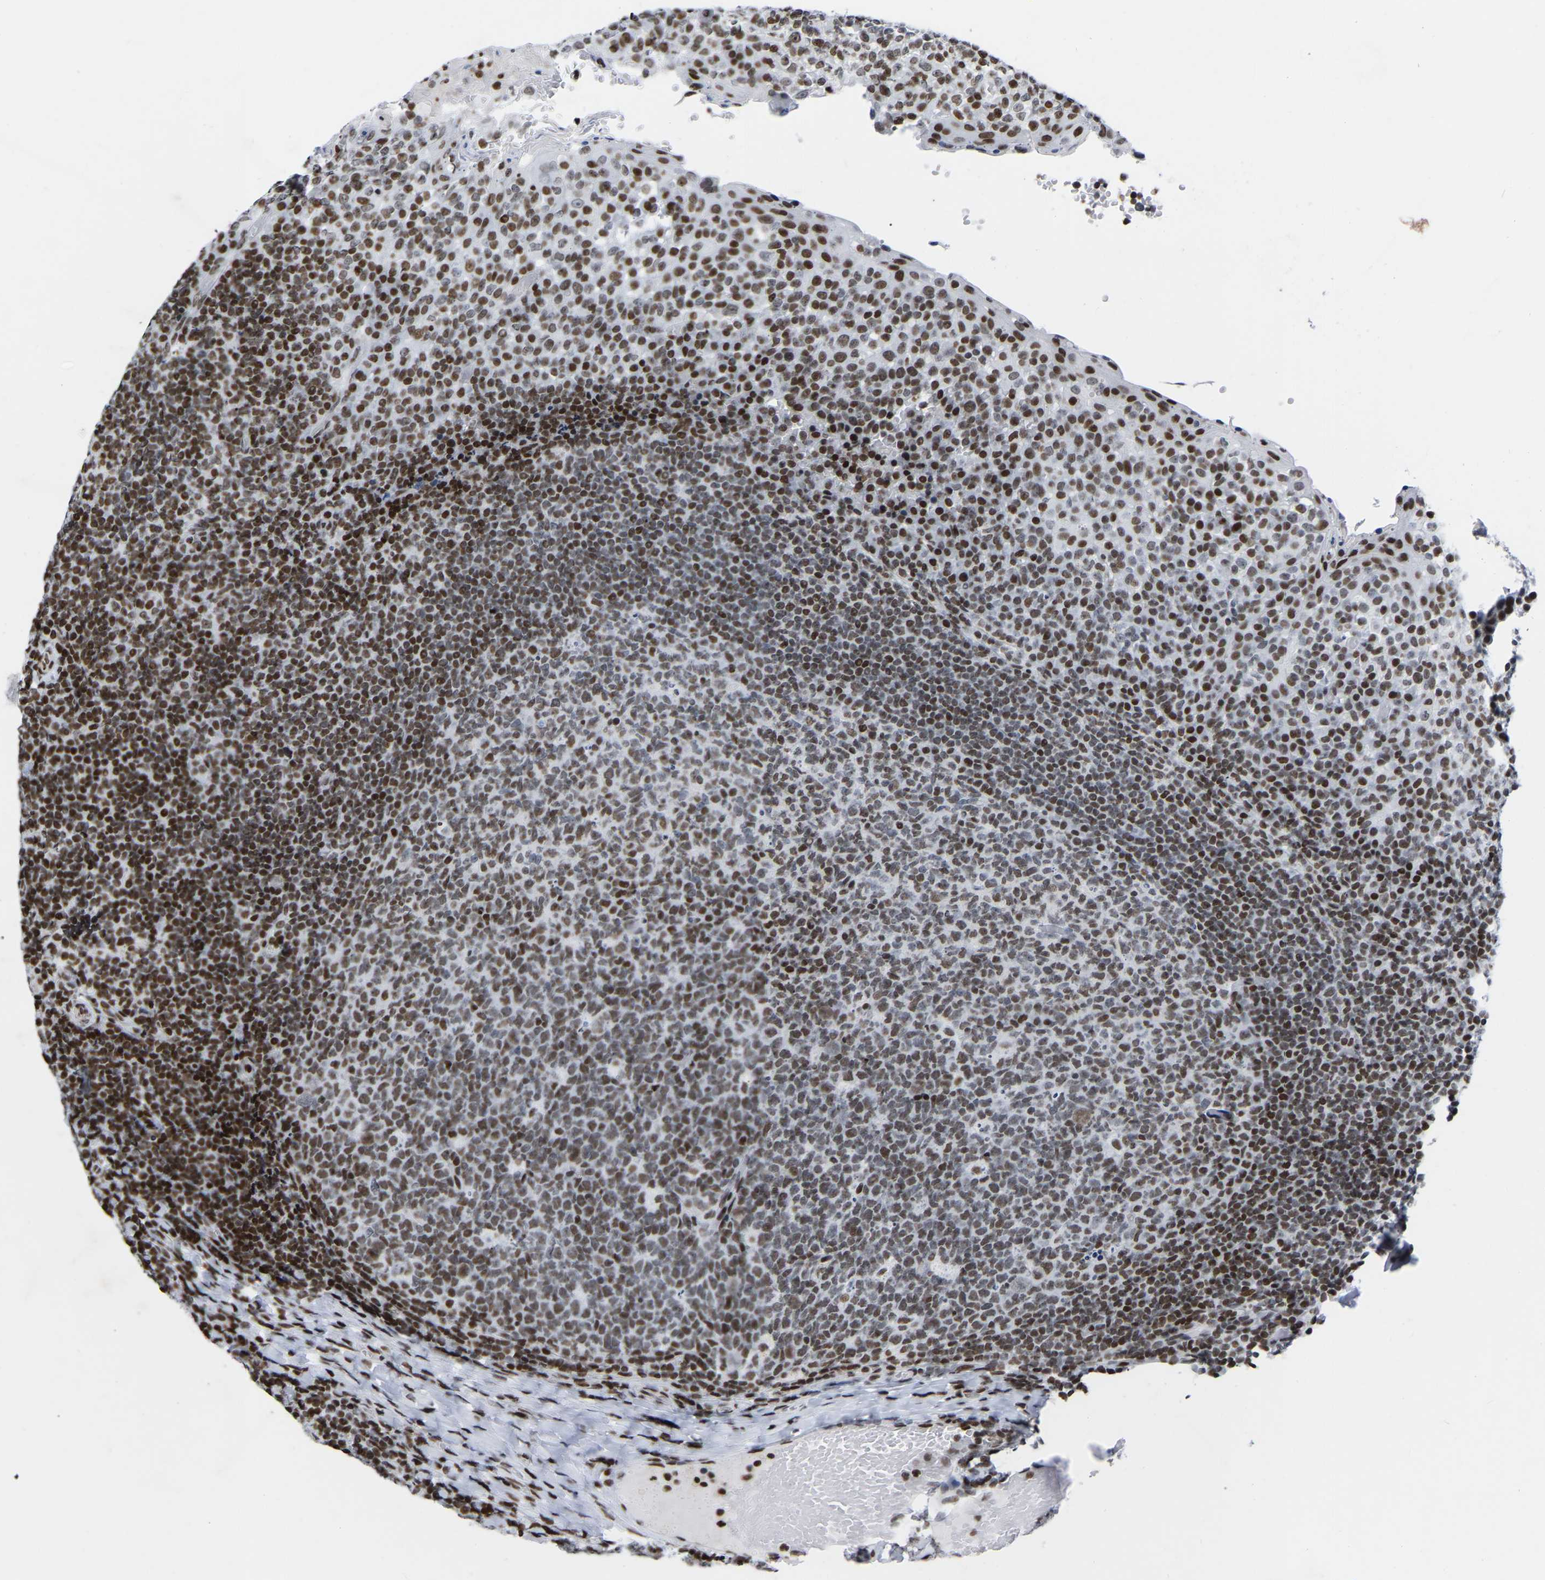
{"staining": {"intensity": "moderate", "quantity": ">75%", "location": "nuclear"}, "tissue": "tonsil", "cell_type": "Germinal center cells", "image_type": "normal", "snomed": [{"axis": "morphology", "description": "Normal tissue, NOS"}, {"axis": "topography", "description": "Tonsil"}], "caption": "Moderate nuclear protein positivity is appreciated in approximately >75% of germinal center cells in tonsil. The protein of interest is shown in brown color, while the nuclei are stained blue.", "gene": "PRCC", "patient": {"sex": "female", "age": 19}}